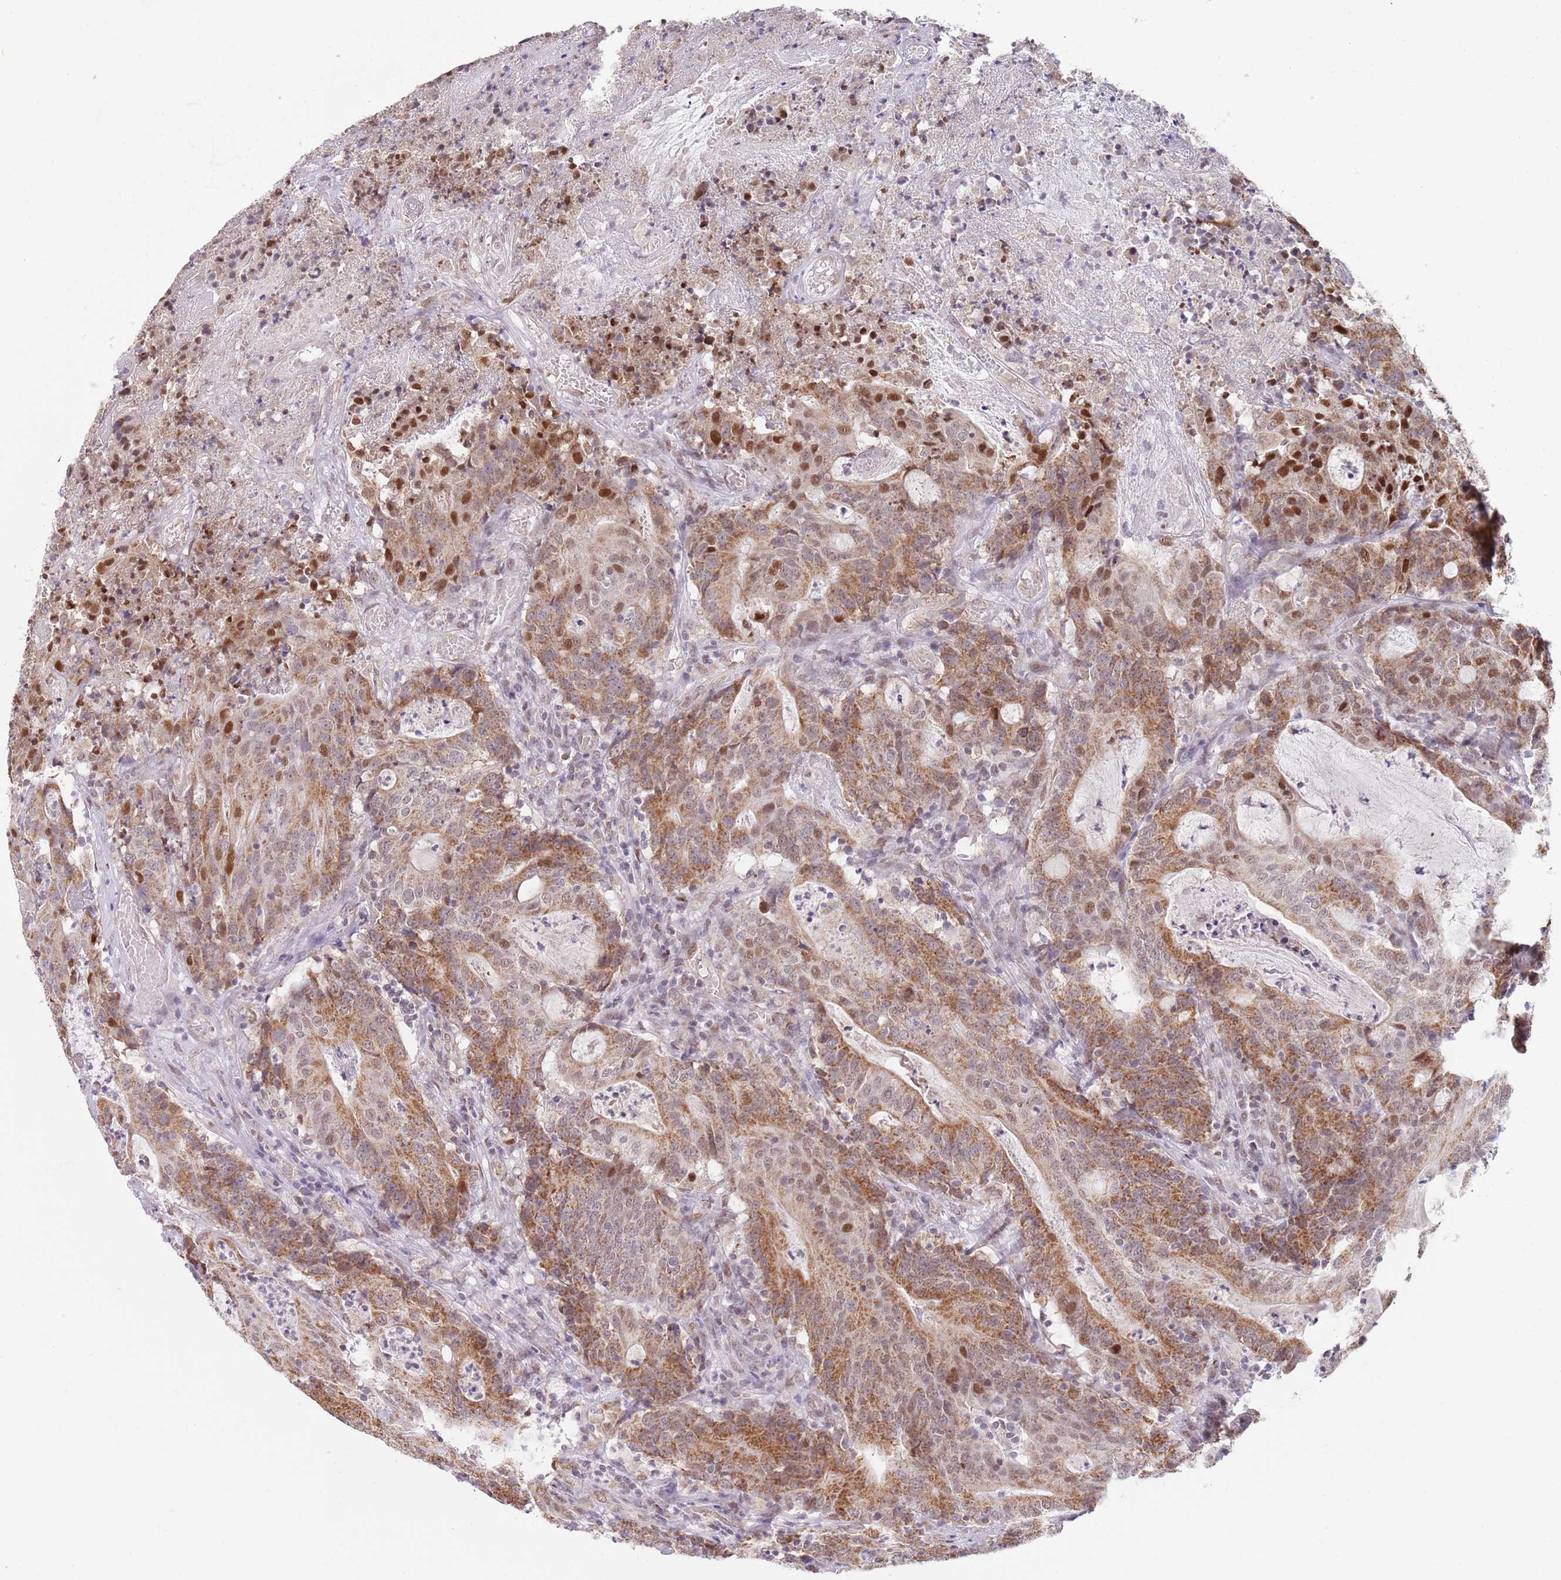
{"staining": {"intensity": "moderate", "quantity": ">75%", "location": "cytoplasmic/membranous,nuclear"}, "tissue": "colorectal cancer", "cell_type": "Tumor cells", "image_type": "cancer", "snomed": [{"axis": "morphology", "description": "Adenocarcinoma, NOS"}, {"axis": "topography", "description": "Colon"}], "caption": "Brown immunohistochemical staining in colorectal cancer demonstrates moderate cytoplasmic/membranous and nuclear staining in approximately >75% of tumor cells.", "gene": "TIMM13", "patient": {"sex": "male", "age": 83}}